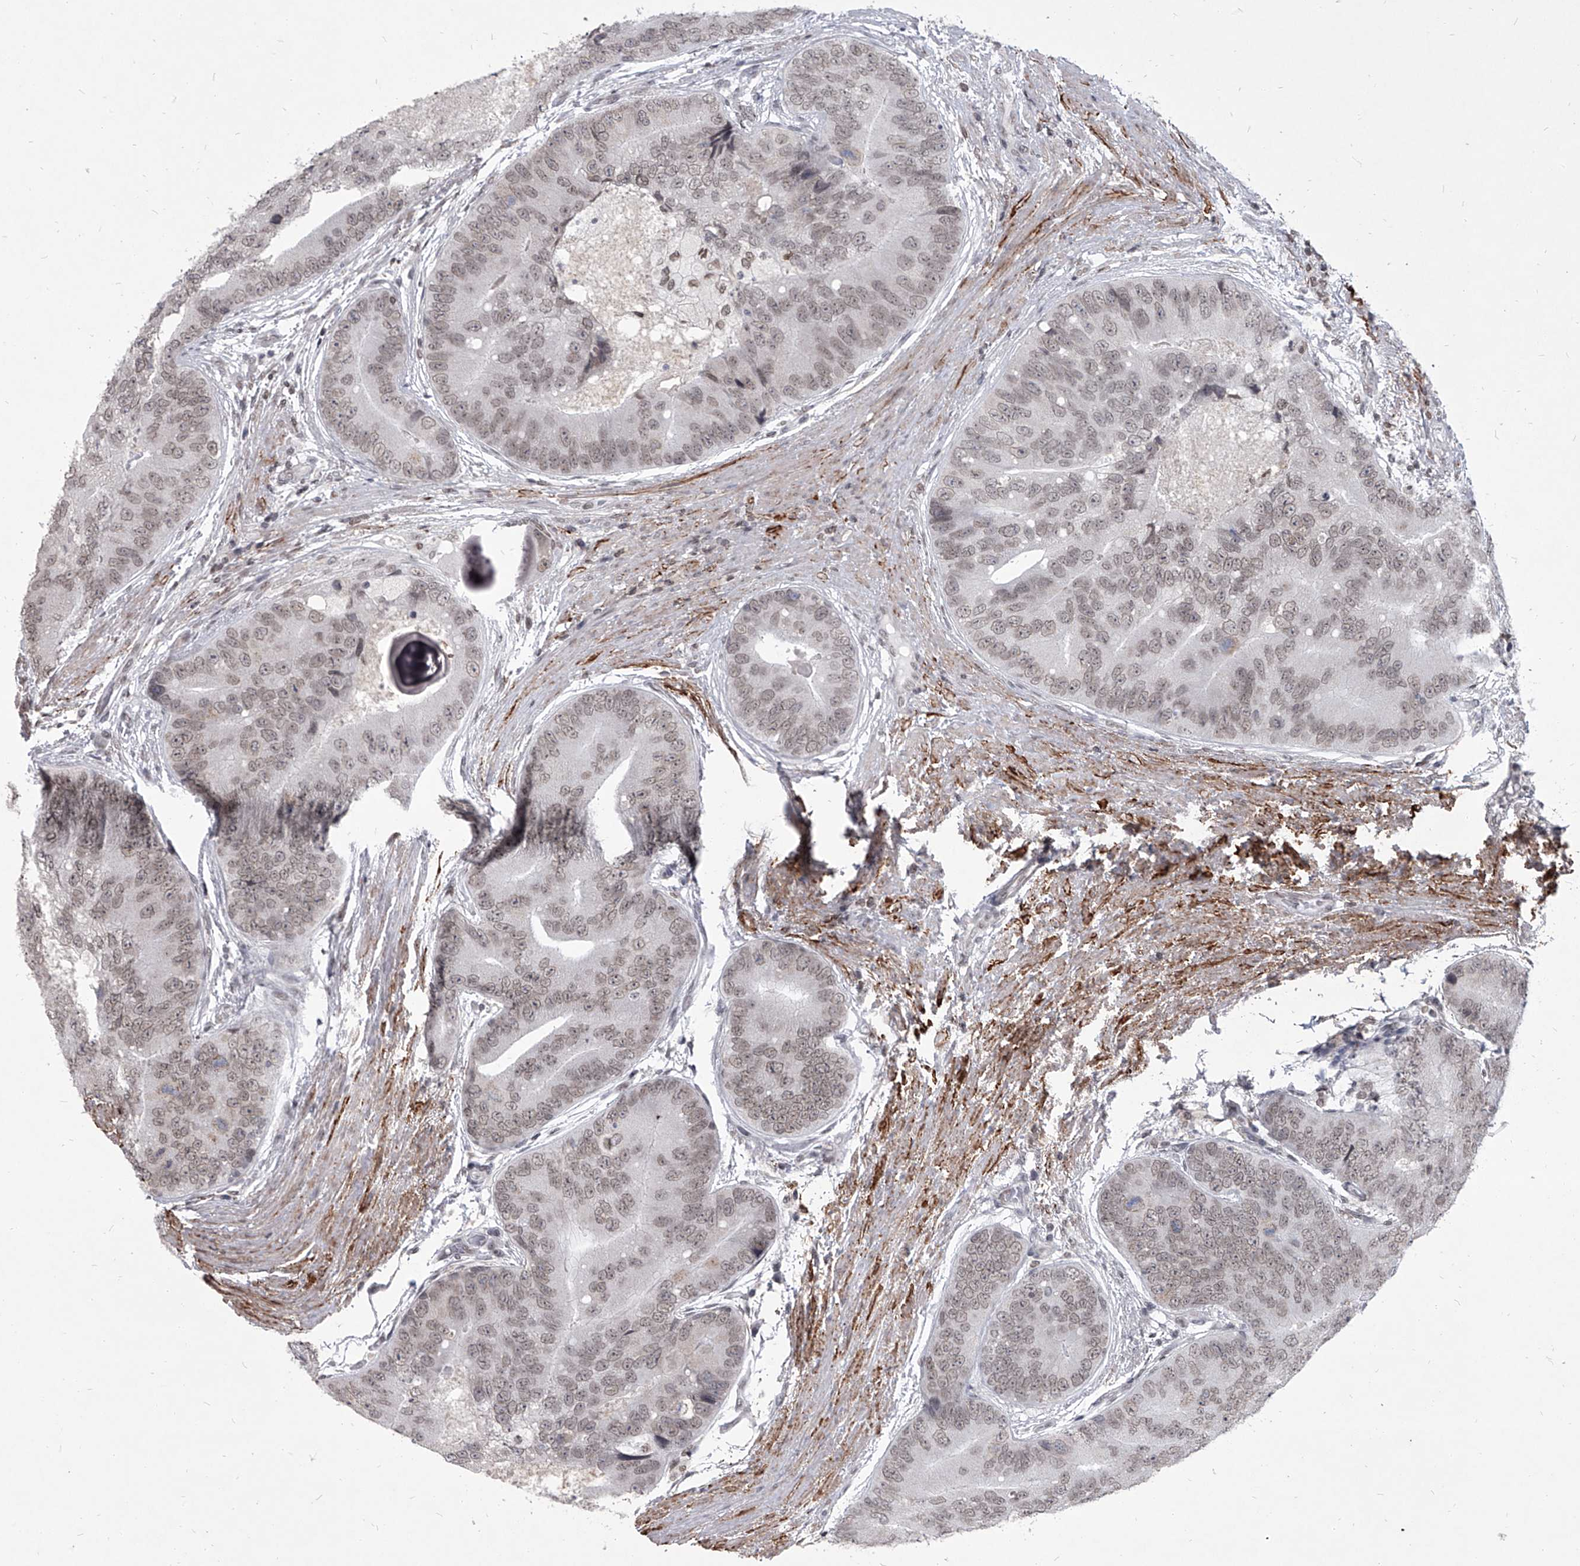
{"staining": {"intensity": "weak", "quantity": "25%-75%", "location": "nuclear"}, "tissue": "prostate cancer", "cell_type": "Tumor cells", "image_type": "cancer", "snomed": [{"axis": "morphology", "description": "Adenocarcinoma, High grade"}, {"axis": "topography", "description": "Prostate"}], "caption": "This micrograph reveals immunohistochemistry staining of human prostate cancer, with low weak nuclear positivity in approximately 25%-75% of tumor cells.", "gene": "PPIL4", "patient": {"sex": "male", "age": 70}}